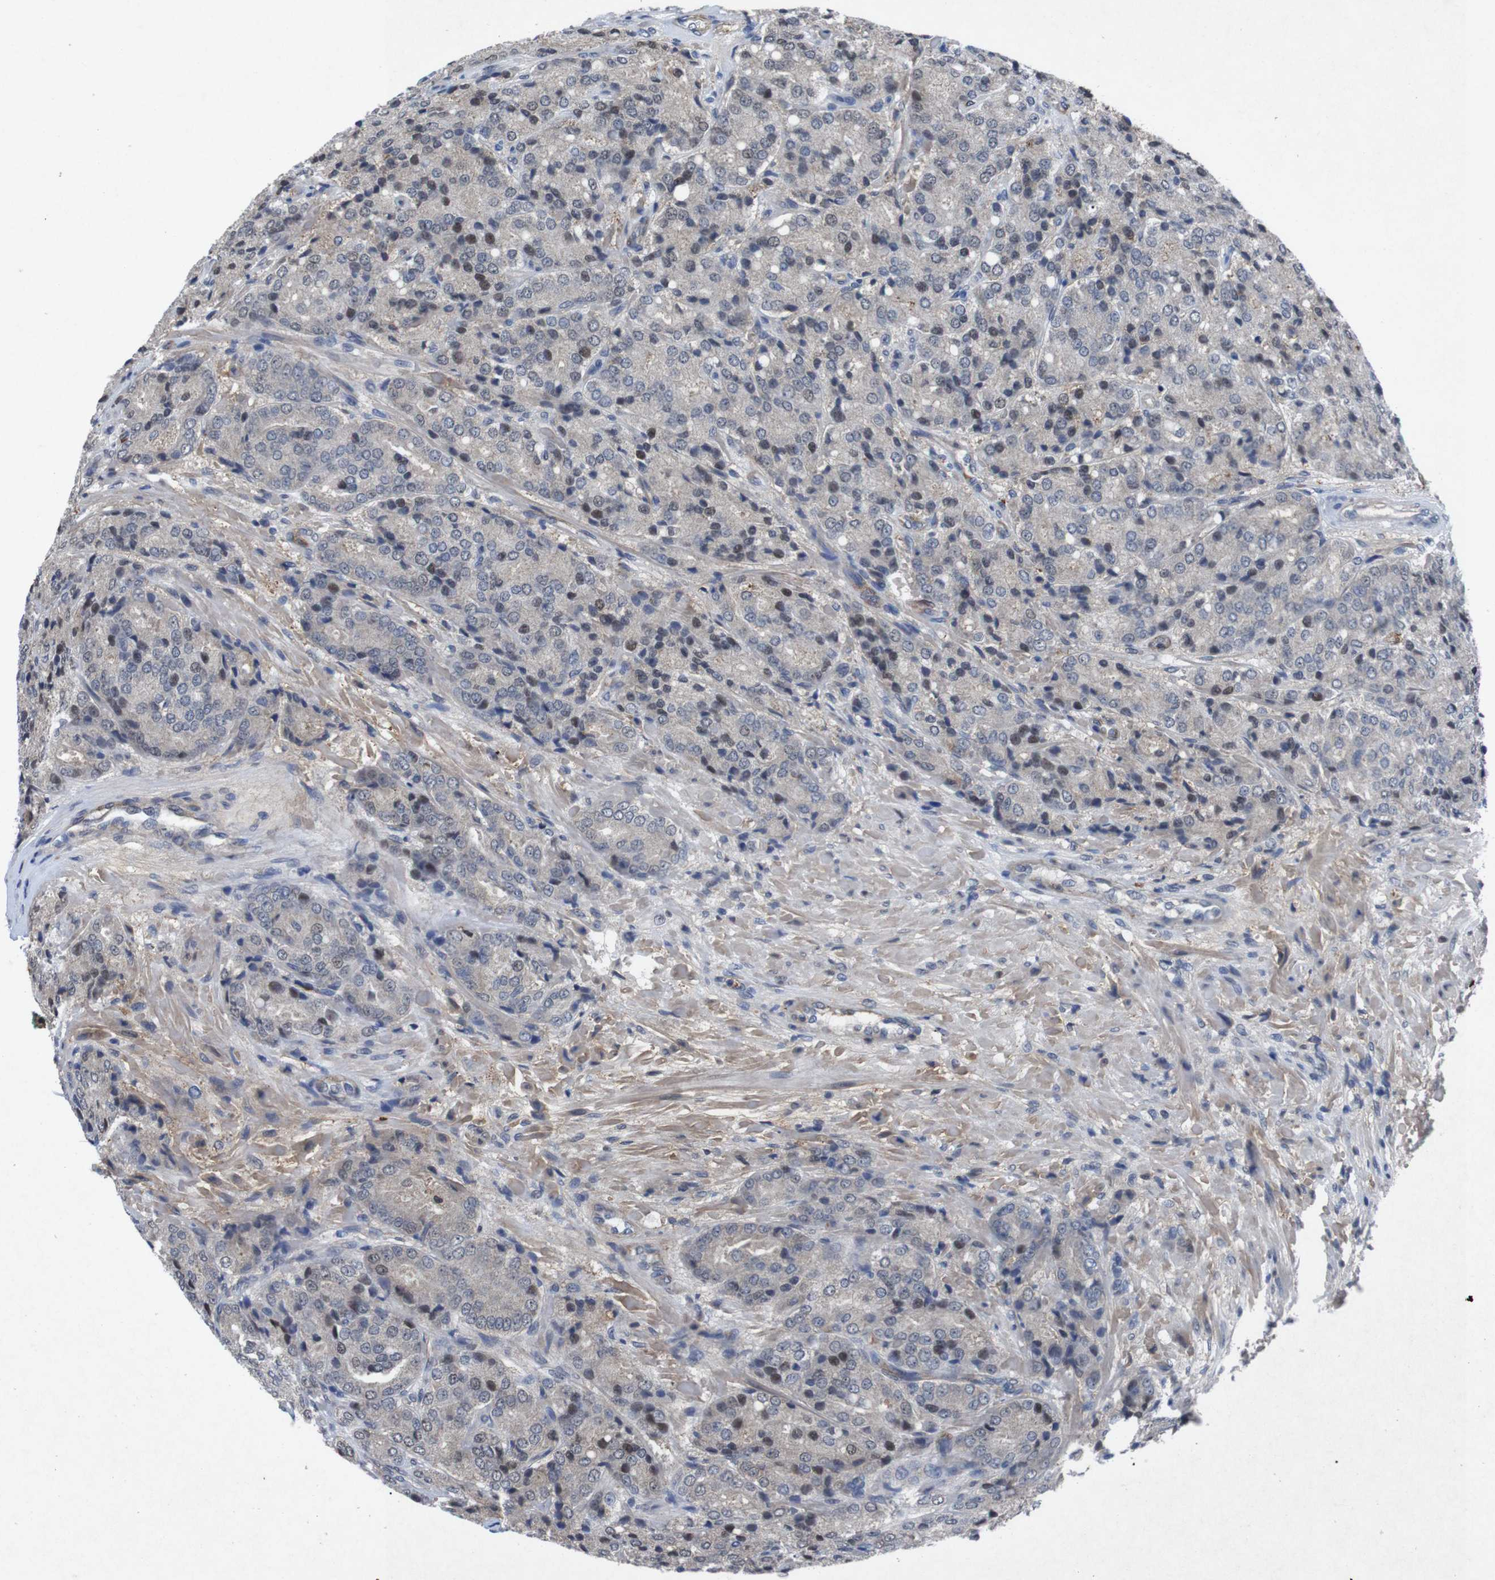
{"staining": {"intensity": "moderate", "quantity": "<25%", "location": "cytoplasmic/membranous"}, "tissue": "prostate cancer", "cell_type": "Tumor cells", "image_type": "cancer", "snomed": [{"axis": "morphology", "description": "Adenocarcinoma, High grade"}, {"axis": "topography", "description": "Prostate"}], "caption": "Protein staining of prostate cancer tissue displays moderate cytoplasmic/membranous staining in approximately <25% of tumor cells. (Stains: DAB in brown, nuclei in blue, Microscopy: brightfield microscopy at high magnification).", "gene": "SPTB", "patient": {"sex": "male", "age": 65}}